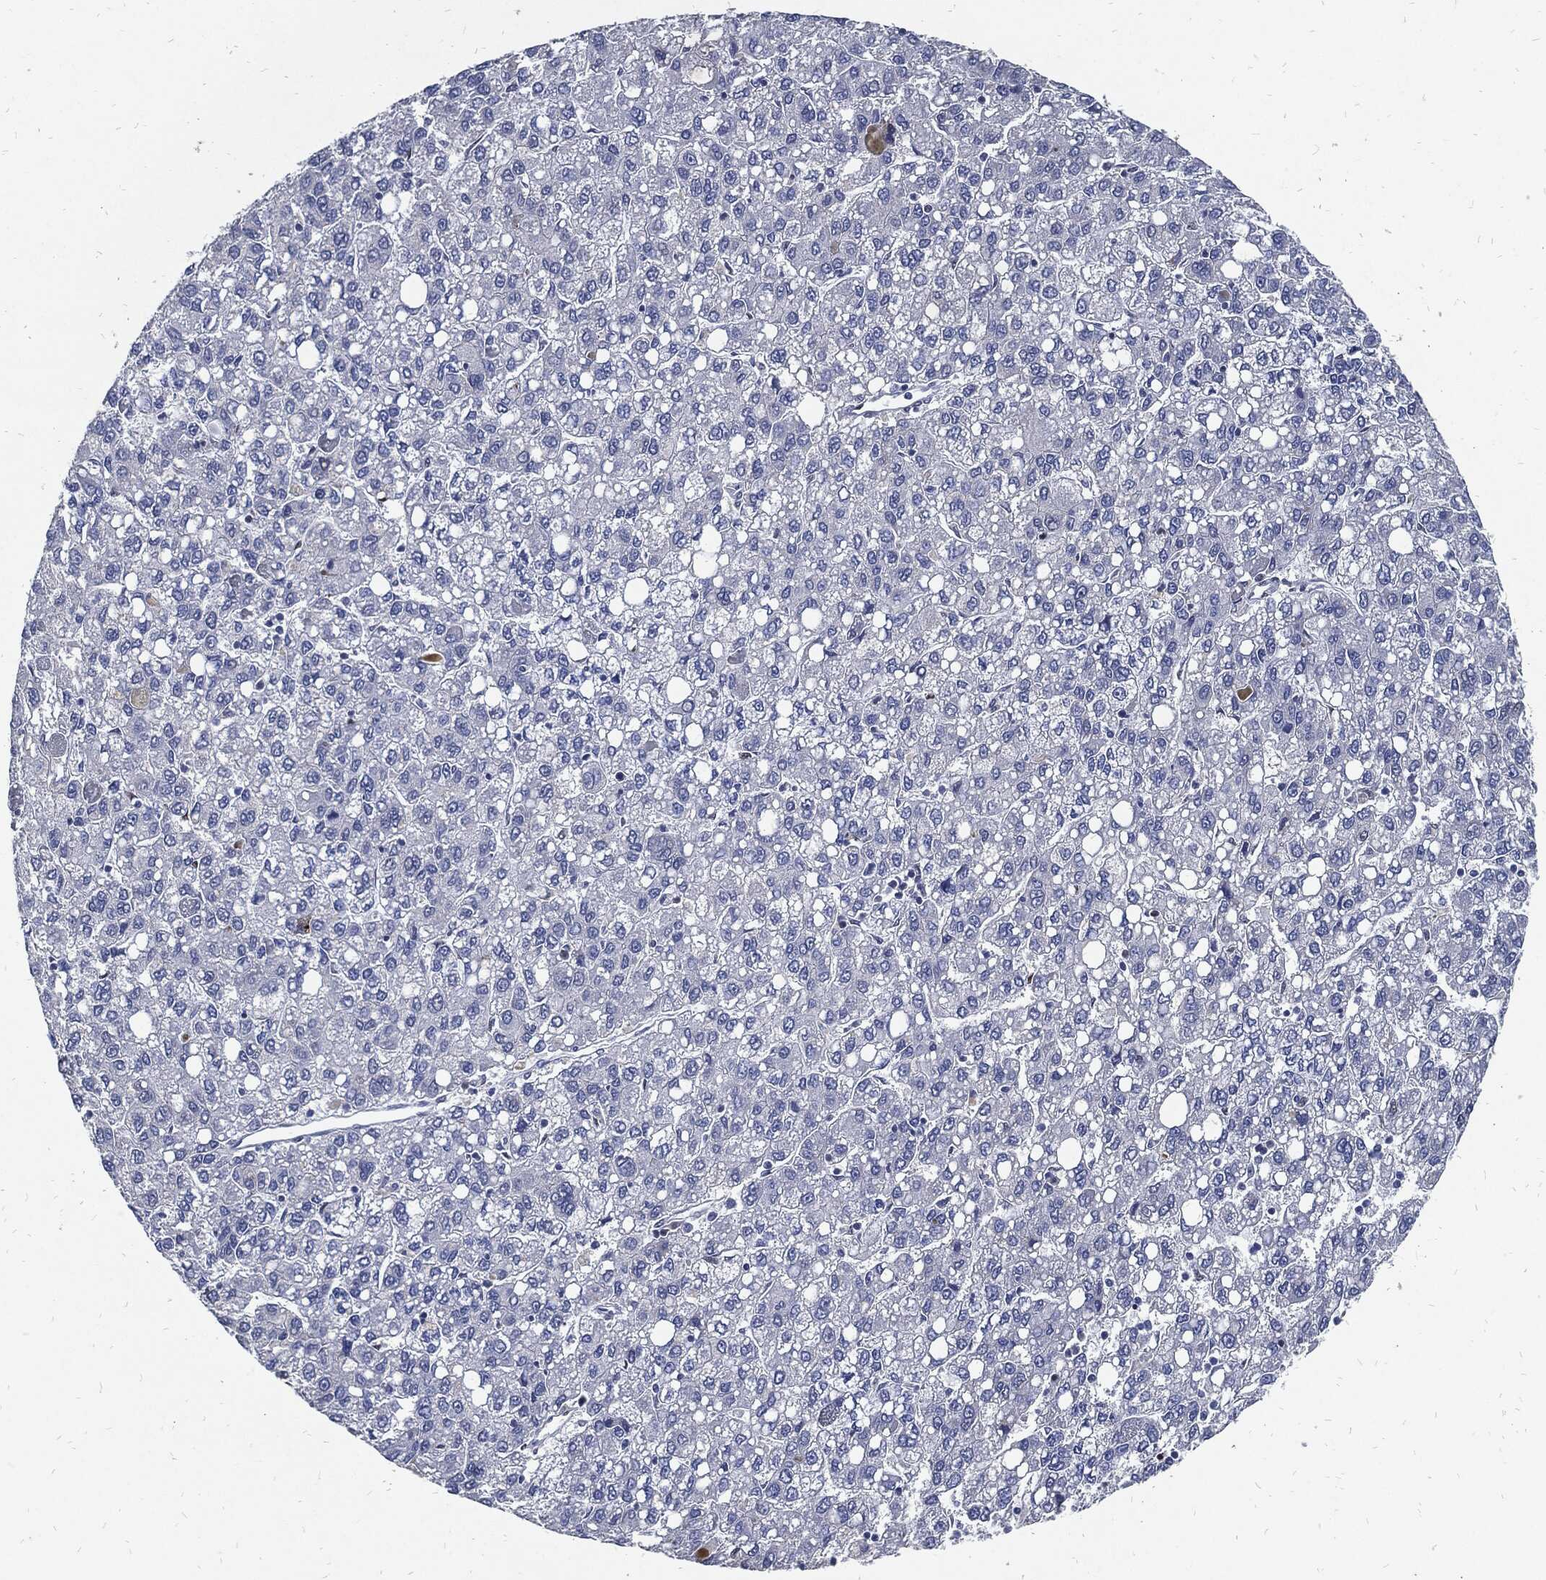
{"staining": {"intensity": "negative", "quantity": "none", "location": "none"}, "tissue": "liver cancer", "cell_type": "Tumor cells", "image_type": "cancer", "snomed": [{"axis": "morphology", "description": "Carcinoma, Hepatocellular, NOS"}, {"axis": "topography", "description": "Liver"}], "caption": "This histopathology image is of liver cancer (hepatocellular carcinoma) stained with IHC to label a protein in brown with the nuclei are counter-stained blue. There is no expression in tumor cells.", "gene": "JUN", "patient": {"sex": "female", "age": 82}}